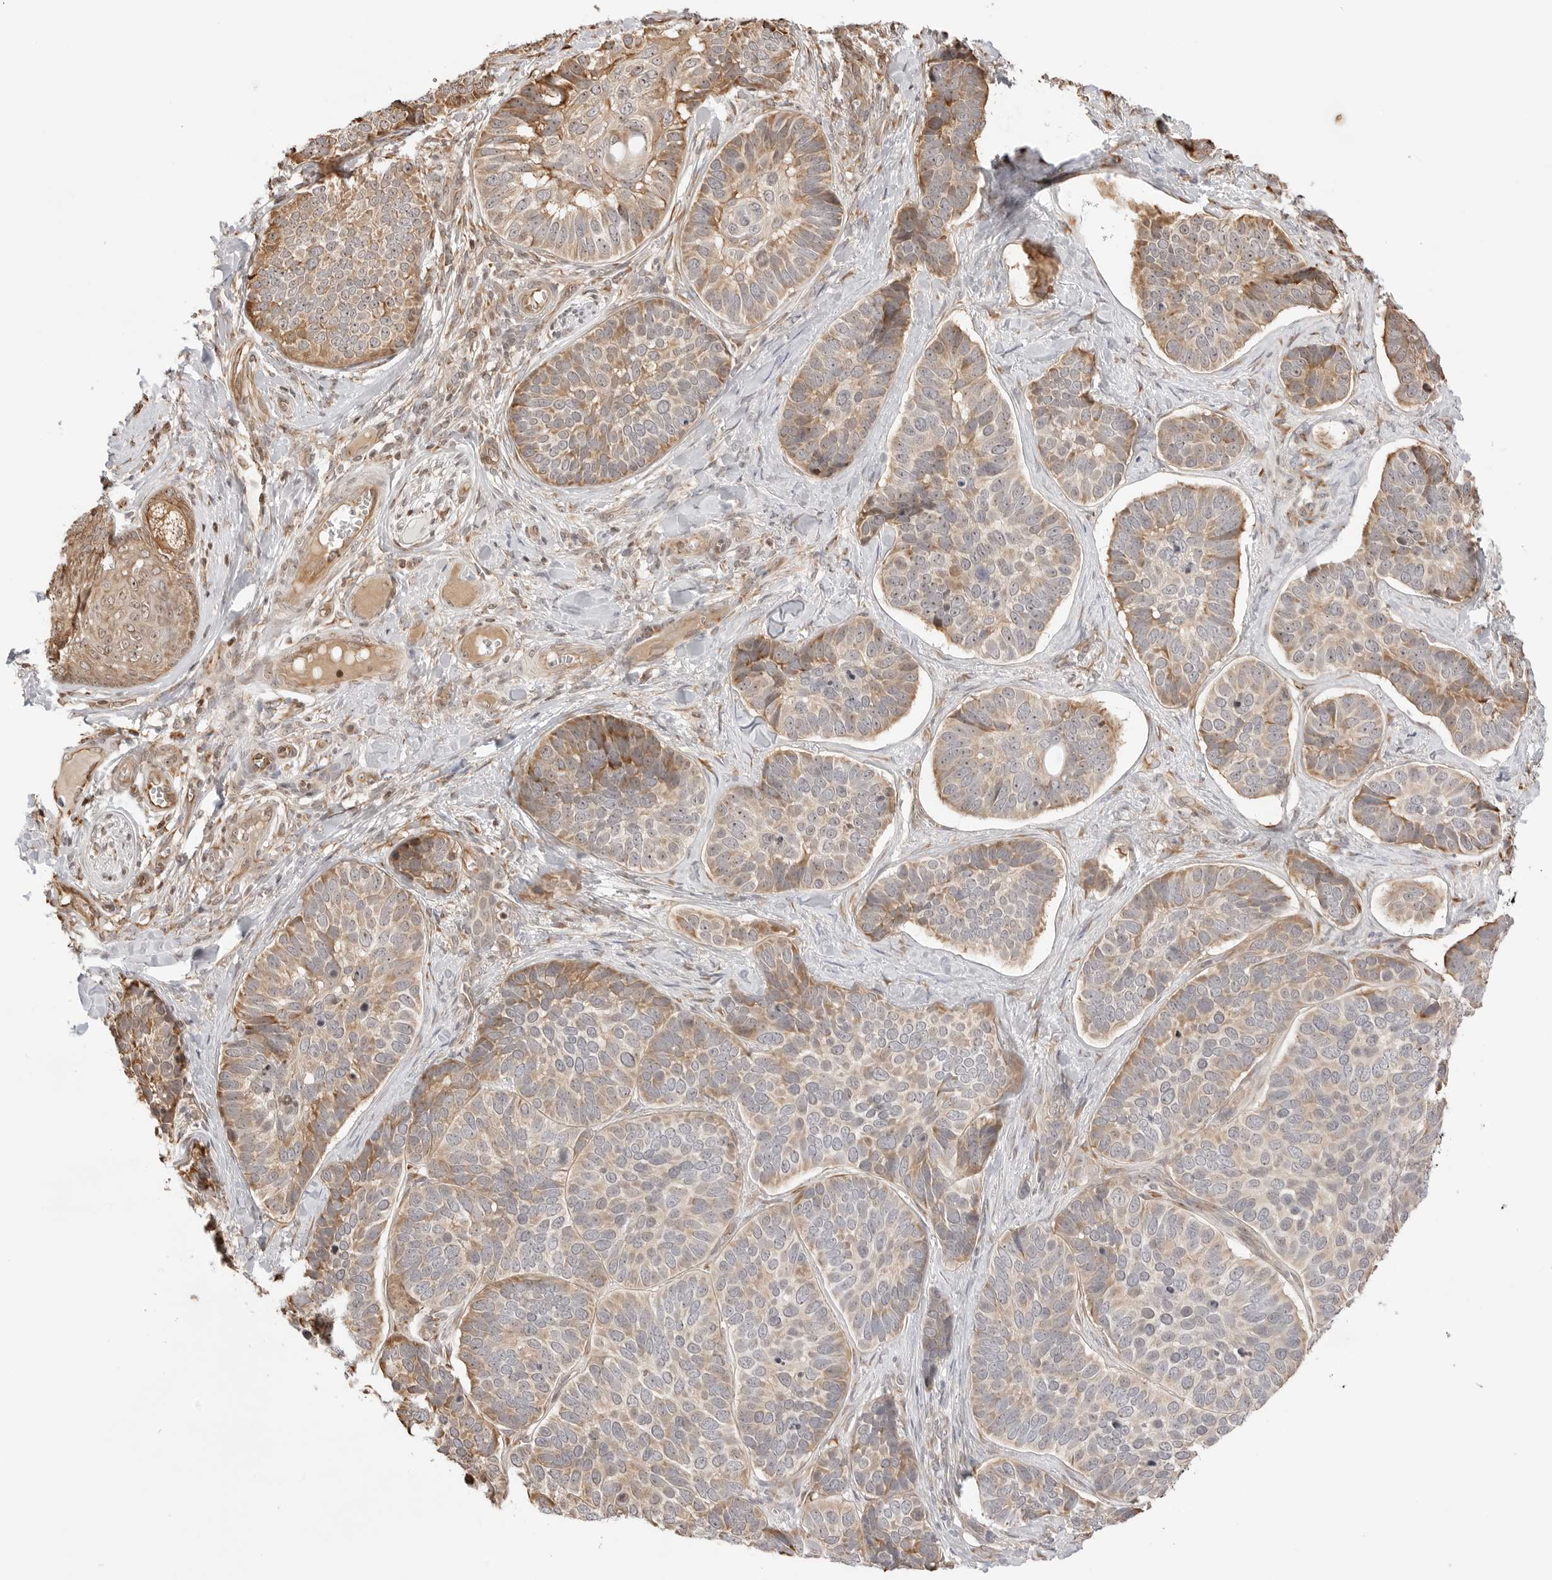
{"staining": {"intensity": "moderate", "quantity": "25%-75%", "location": "cytoplasmic/membranous"}, "tissue": "skin cancer", "cell_type": "Tumor cells", "image_type": "cancer", "snomed": [{"axis": "morphology", "description": "Basal cell carcinoma"}, {"axis": "topography", "description": "Skin"}], "caption": "Immunohistochemical staining of basal cell carcinoma (skin) displays moderate cytoplasmic/membranous protein staining in about 25%-75% of tumor cells.", "gene": "FKBP14", "patient": {"sex": "male", "age": 62}}